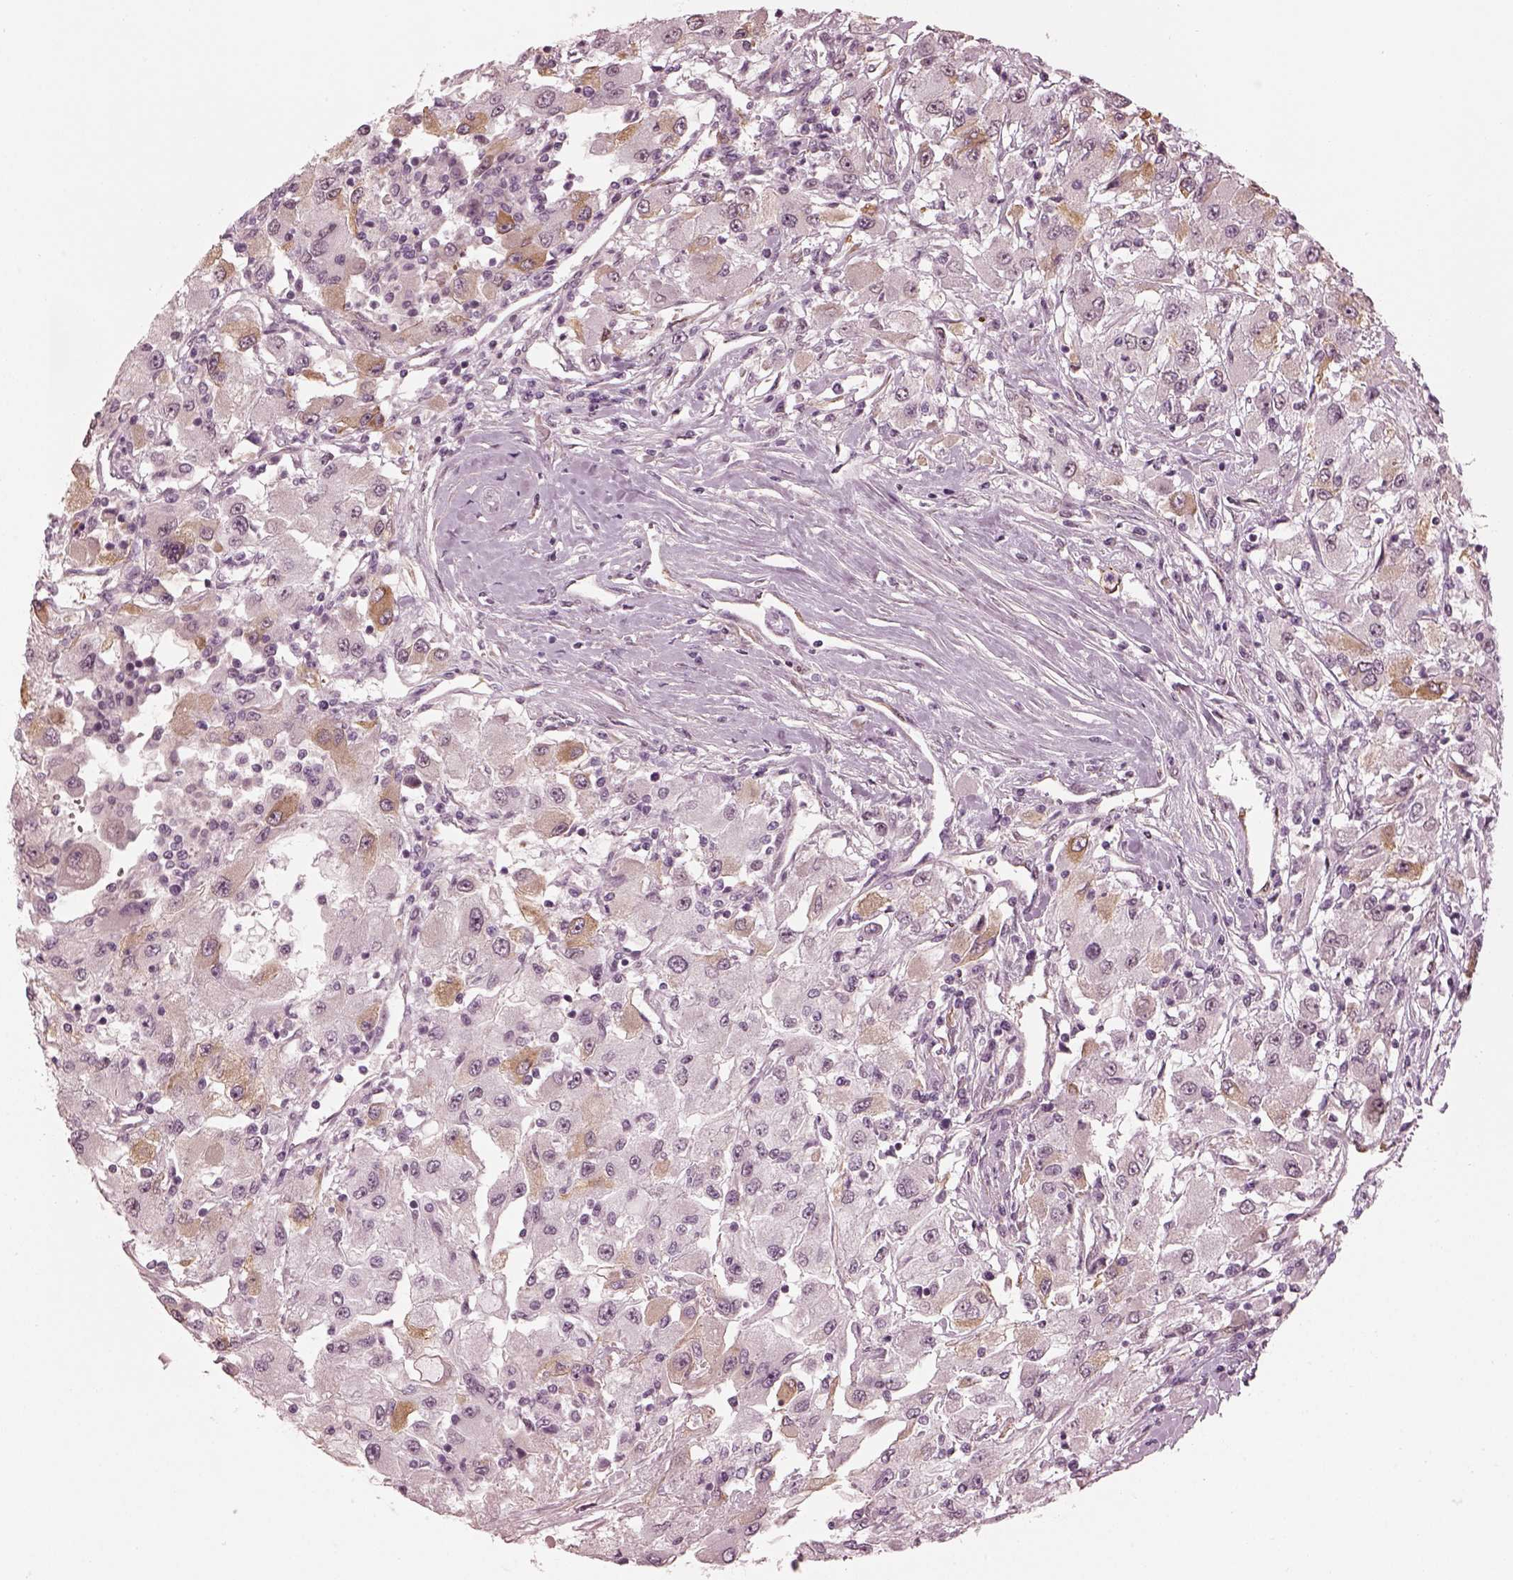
{"staining": {"intensity": "moderate", "quantity": "<25%", "location": "cytoplasmic/membranous"}, "tissue": "renal cancer", "cell_type": "Tumor cells", "image_type": "cancer", "snomed": [{"axis": "morphology", "description": "Adenocarcinoma, NOS"}, {"axis": "topography", "description": "Kidney"}], "caption": "Protein staining demonstrates moderate cytoplasmic/membranous staining in about <25% of tumor cells in renal adenocarcinoma.", "gene": "RPGRIP1", "patient": {"sex": "female", "age": 67}}